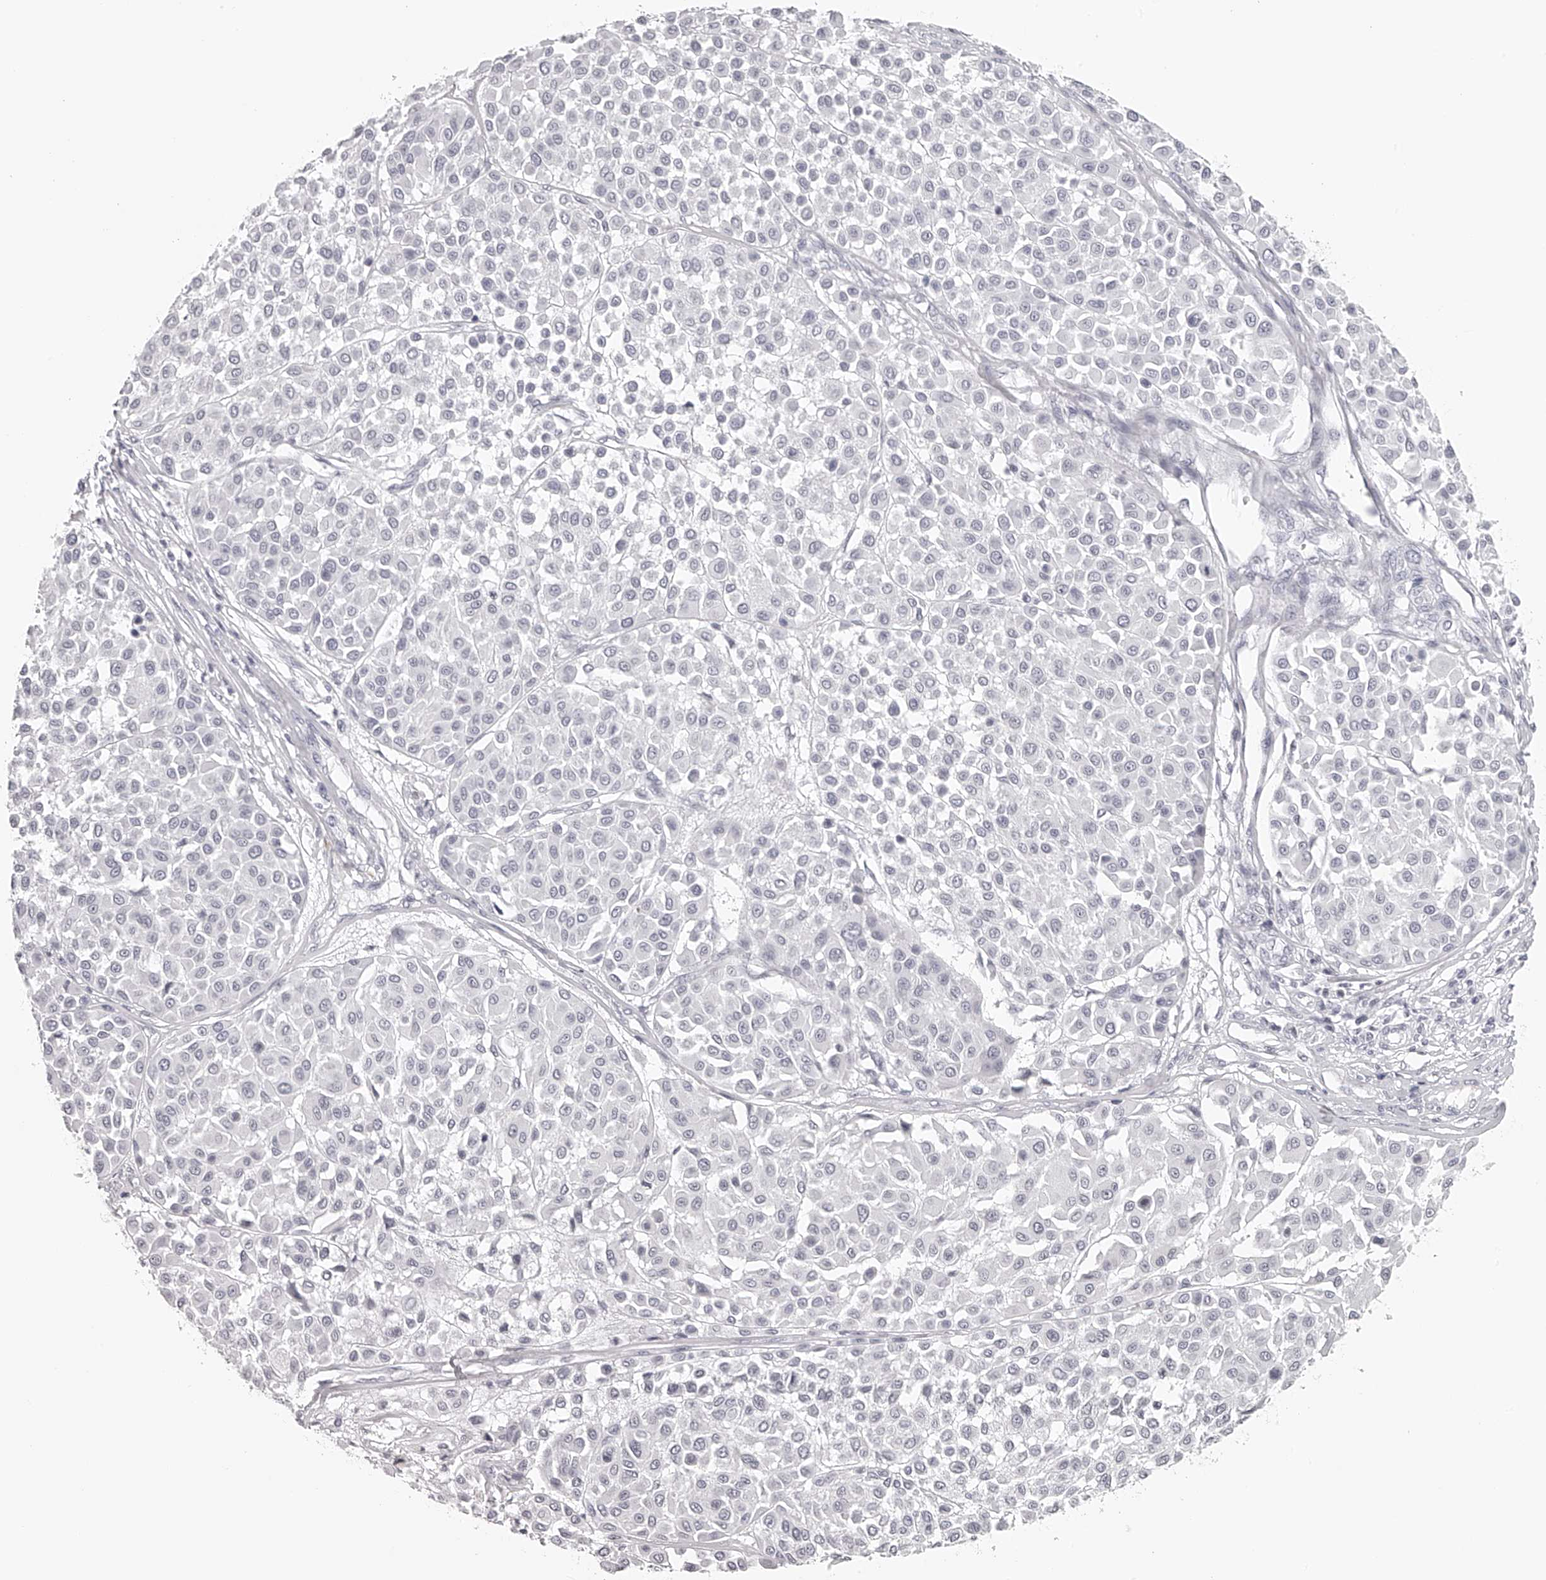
{"staining": {"intensity": "negative", "quantity": "none", "location": "none"}, "tissue": "melanoma", "cell_type": "Tumor cells", "image_type": "cancer", "snomed": [{"axis": "morphology", "description": "Malignant melanoma, Metastatic site"}, {"axis": "topography", "description": "Soft tissue"}], "caption": "This is an IHC histopathology image of human malignant melanoma (metastatic site). There is no positivity in tumor cells.", "gene": "SEC11C", "patient": {"sex": "male", "age": 41}}